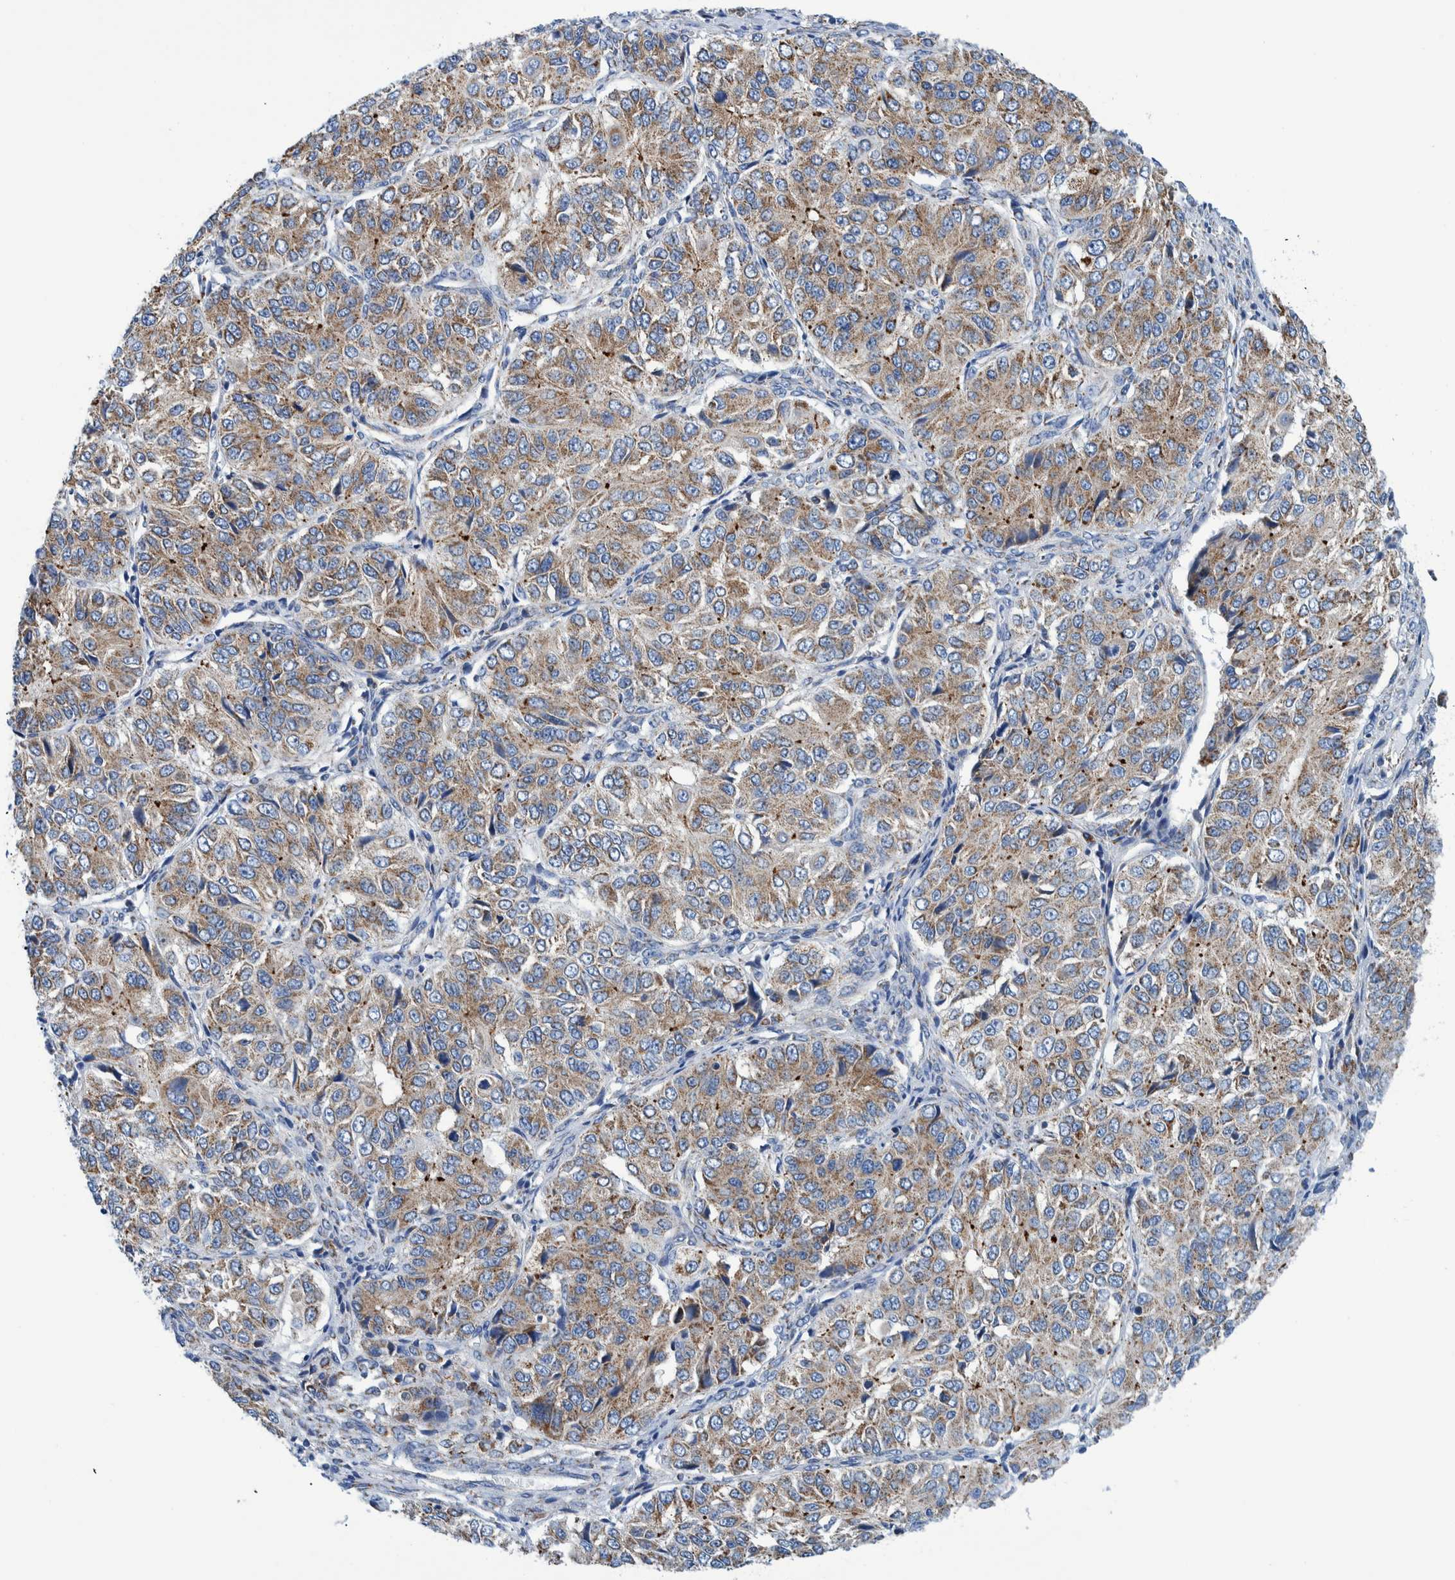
{"staining": {"intensity": "moderate", "quantity": "<25%", "location": "cytoplasmic/membranous"}, "tissue": "ovarian cancer", "cell_type": "Tumor cells", "image_type": "cancer", "snomed": [{"axis": "morphology", "description": "Carcinoma, endometroid"}, {"axis": "topography", "description": "Ovary"}], "caption": "Protein positivity by immunohistochemistry (IHC) demonstrates moderate cytoplasmic/membranous staining in about <25% of tumor cells in ovarian cancer.", "gene": "BZW2", "patient": {"sex": "female", "age": 51}}